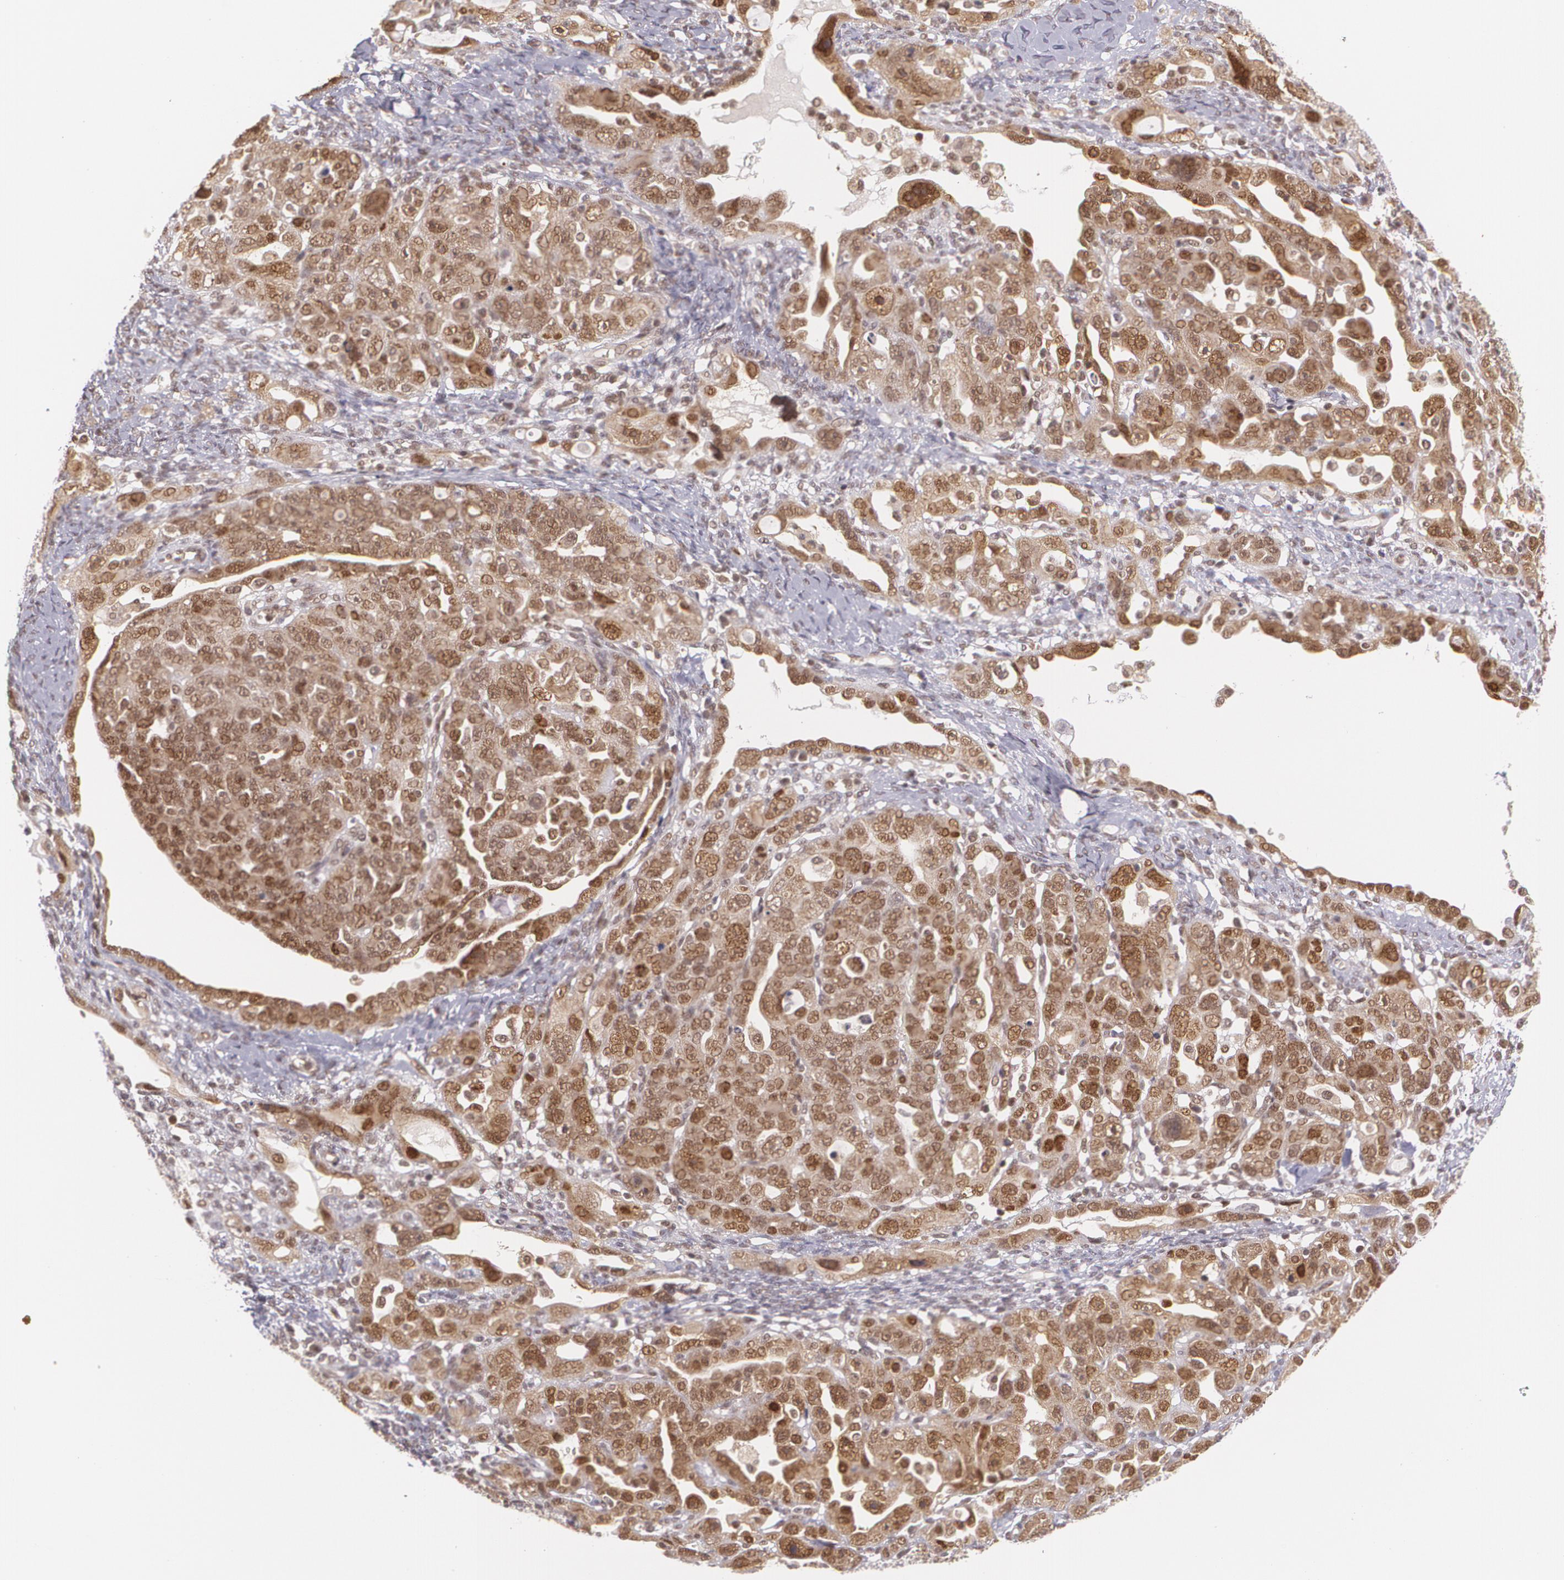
{"staining": {"intensity": "moderate", "quantity": ">75%", "location": "cytoplasmic/membranous,nuclear"}, "tissue": "ovarian cancer", "cell_type": "Tumor cells", "image_type": "cancer", "snomed": [{"axis": "morphology", "description": "Cystadenocarcinoma, serous, NOS"}, {"axis": "topography", "description": "Ovary"}], "caption": "There is medium levels of moderate cytoplasmic/membranous and nuclear staining in tumor cells of ovarian serous cystadenocarcinoma, as demonstrated by immunohistochemical staining (brown color).", "gene": "CUL2", "patient": {"sex": "female", "age": 66}}